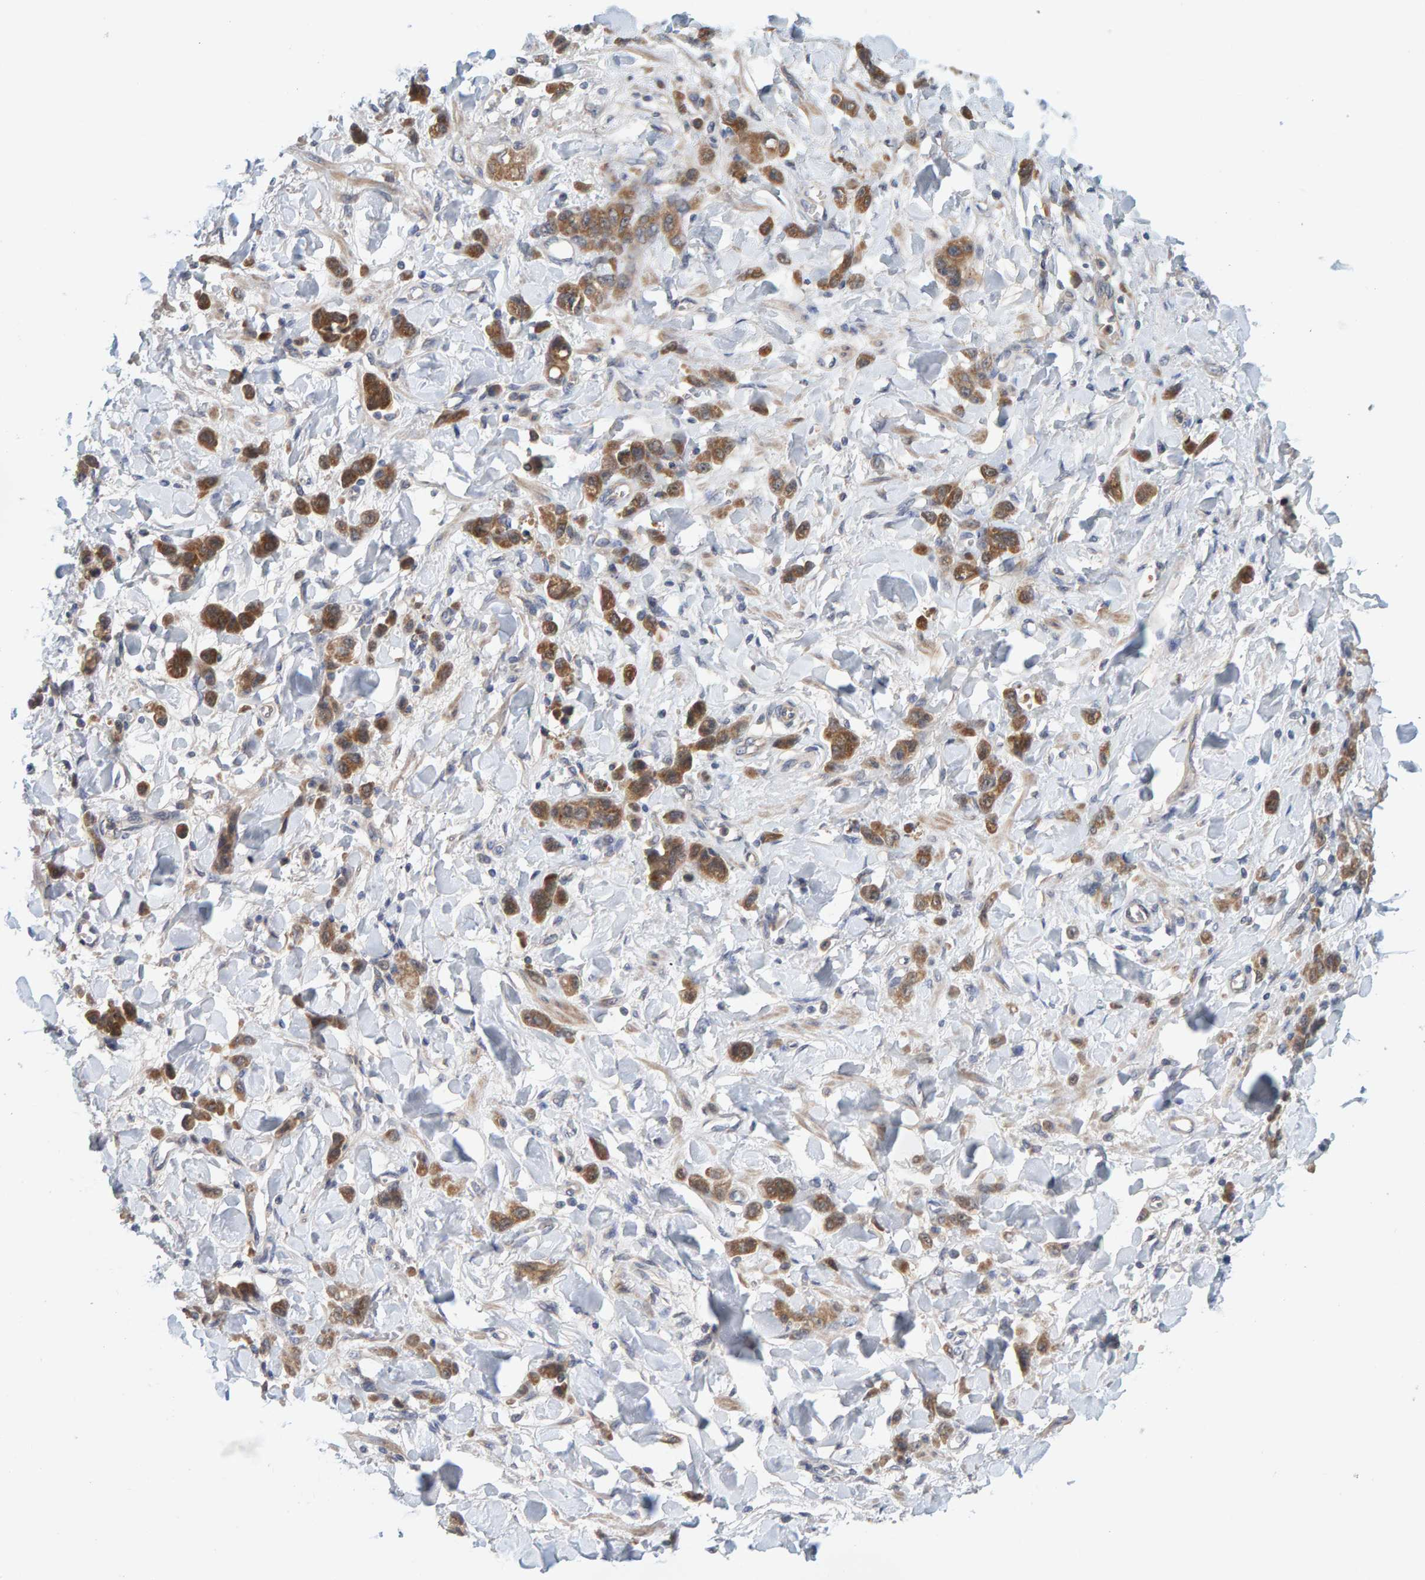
{"staining": {"intensity": "moderate", "quantity": ">75%", "location": "cytoplasmic/membranous"}, "tissue": "stomach cancer", "cell_type": "Tumor cells", "image_type": "cancer", "snomed": [{"axis": "morphology", "description": "Normal tissue, NOS"}, {"axis": "morphology", "description": "Adenocarcinoma, NOS"}, {"axis": "topography", "description": "Stomach"}], "caption": "Moderate cytoplasmic/membranous protein staining is seen in approximately >75% of tumor cells in stomach cancer (adenocarcinoma).", "gene": "TATDN1", "patient": {"sex": "male", "age": 82}}